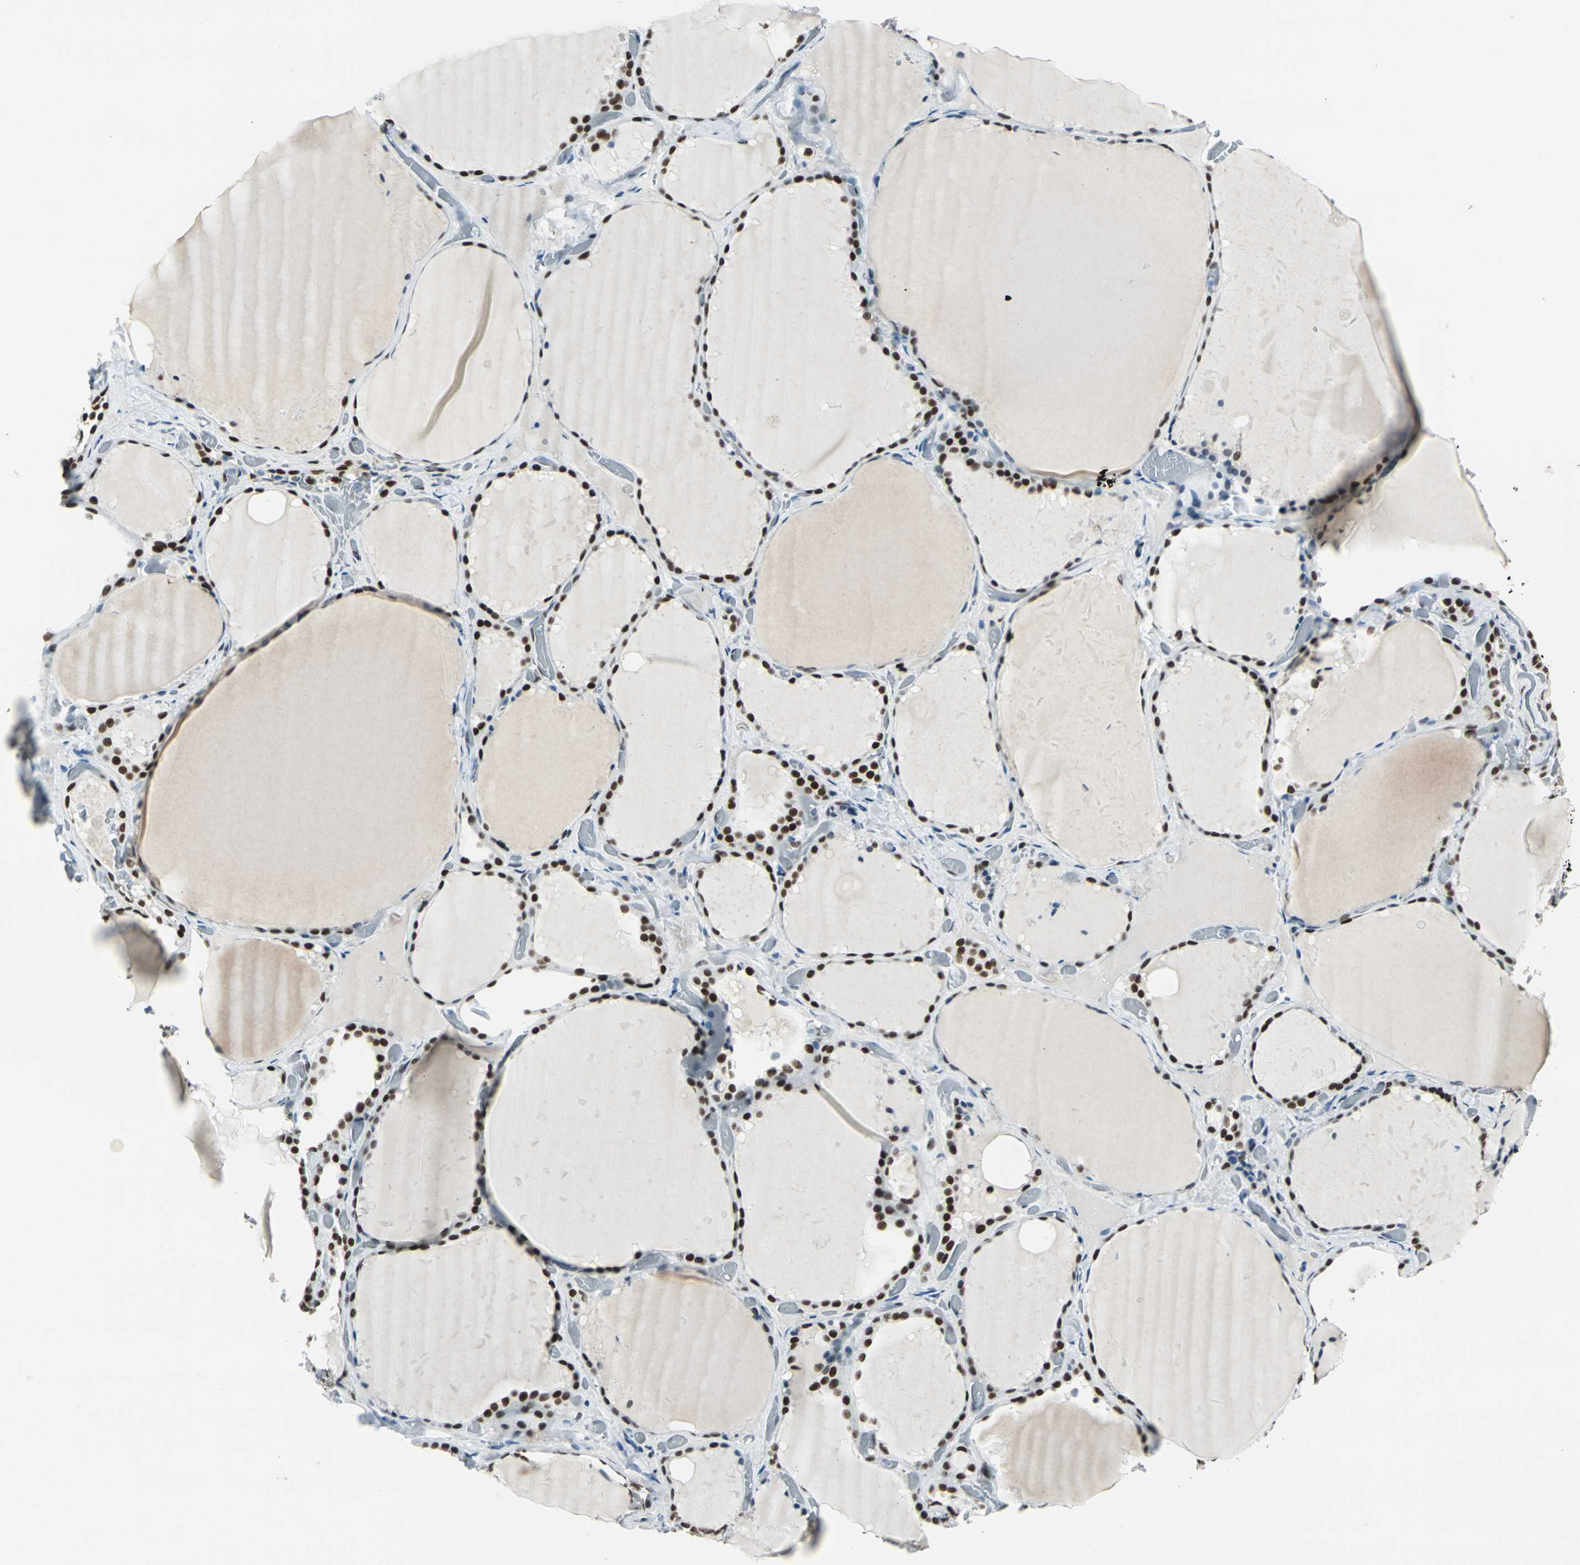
{"staining": {"intensity": "strong", "quantity": ">75%", "location": "nuclear"}, "tissue": "thyroid gland", "cell_type": "Glandular cells", "image_type": "normal", "snomed": [{"axis": "morphology", "description": "Normal tissue, NOS"}, {"axis": "topography", "description": "Thyroid gland"}], "caption": "The immunohistochemical stain shows strong nuclear staining in glandular cells of benign thyroid gland.", "gene": "ADNP", "patient": {"sex": "female", "age": 22}}